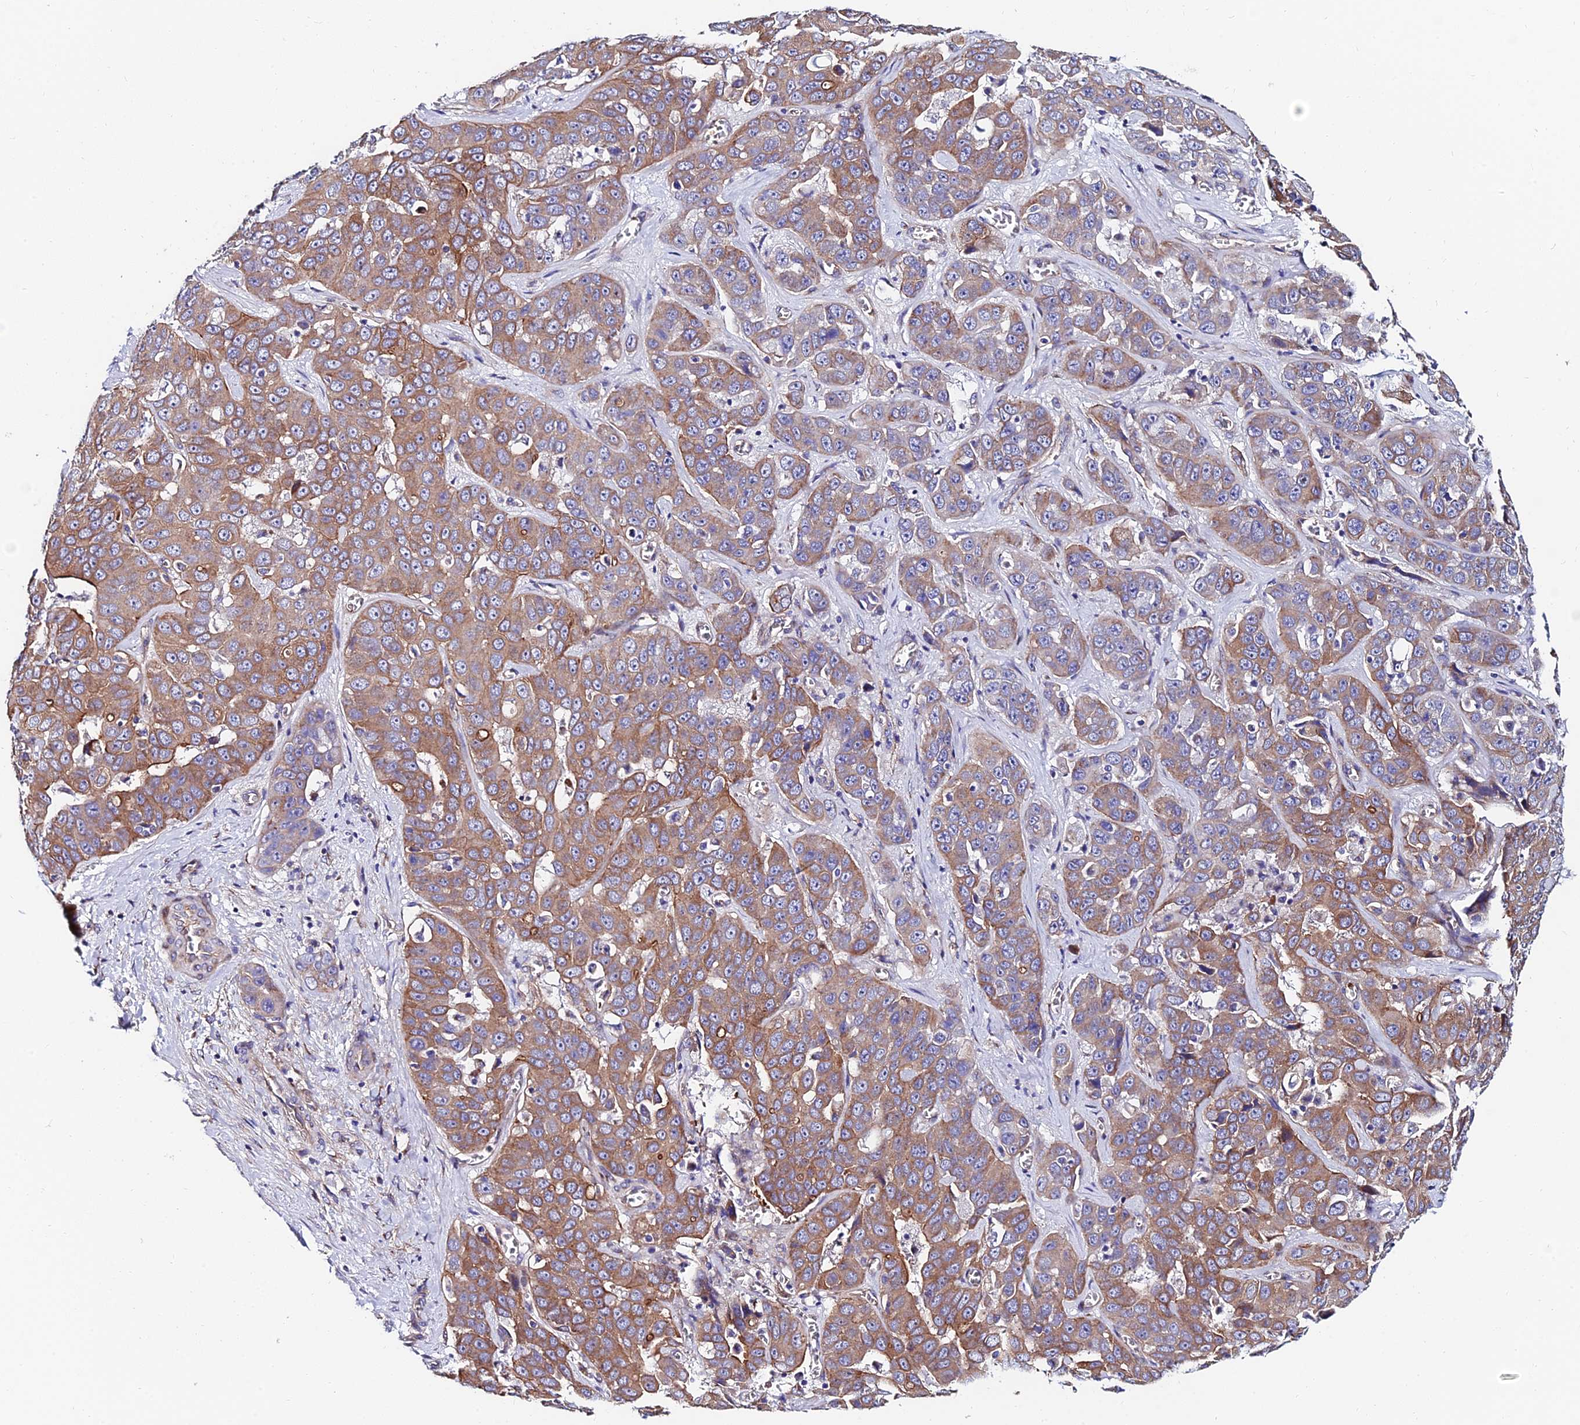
{"staining": {"intensity": "moderate", "quantity": ">75%", "location": "cytoplasmic/membranous"}, "tissue": "liver cancer", "cell_type": "Tumor cells", "image_type": "cancer", "snomed": [{"axis": "morphology", "description": "Cholangiocarcinoma"}, {"axis": "topography", "description": "Liver"}], "caption": "Tumor cells demonstrate medium levels of moderate cytoplasmic/membranous positivity in about >75% of cells in cholangiocarcinoma (liver).", "gene": "ADGRF3", "patient": {"sex": "female", "age": 52}}